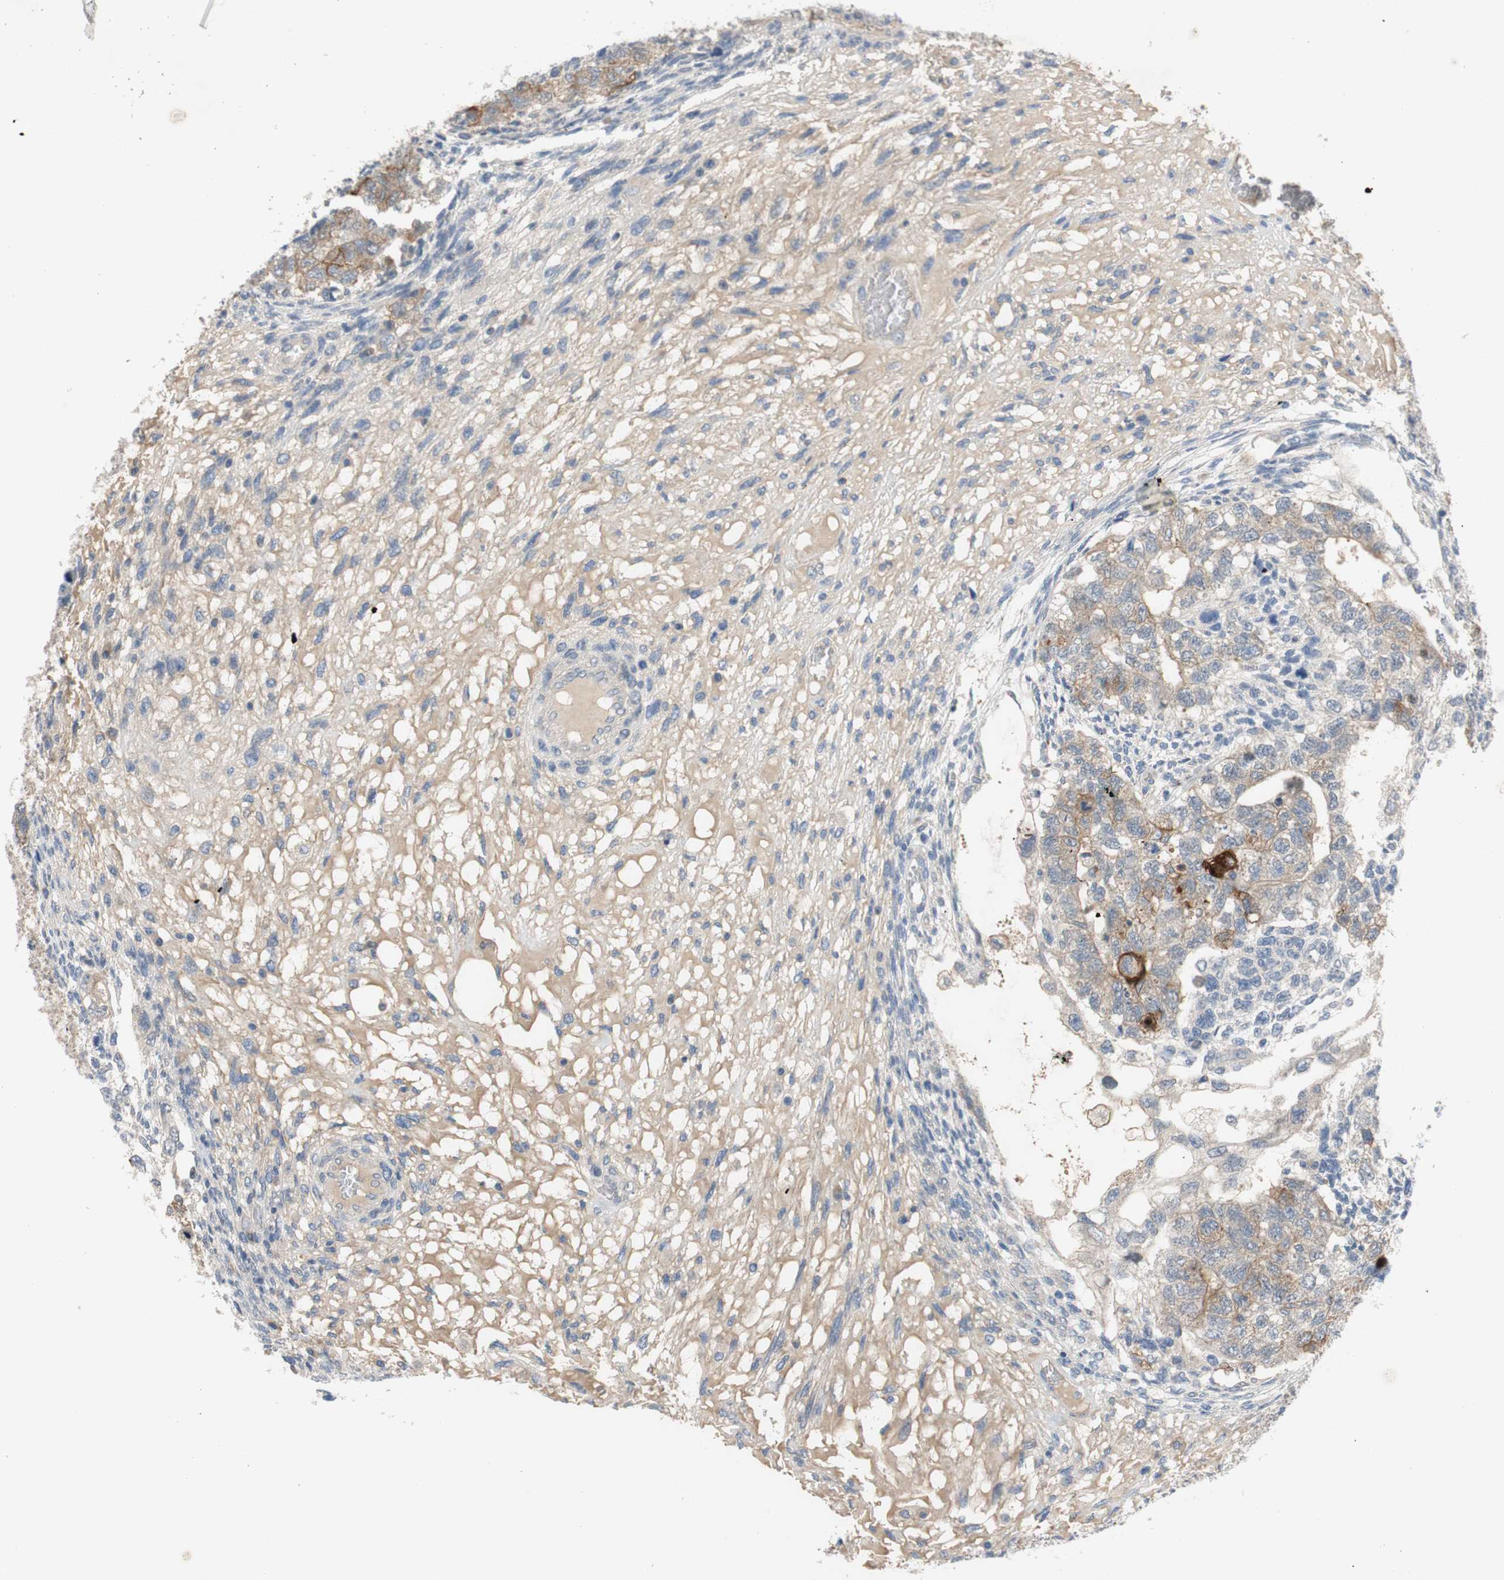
{"staining": {"intensity": "weak", "quantity": "25%-75%", "location": "cytoplasmic/membranous"}, "tissue": "testis cancer", "cell_type": "Tumor cells", "image_type": "cancer", "snomed": [{"axis": "morphology", "description": "Normal tissue, NOS"}, {"axis": "morphology", "description": "Carcinoma, Embryonal, NOS"}, {"axis": "topography", "description": "Testis"}], "caption": "Protein expression analysis of testis cancer reveals weak cytoplasmic/membranous expression in about 25%-75% of tumor cells.", "gene": "TACR3", "patient": {"sex": "male", "age": 36}}